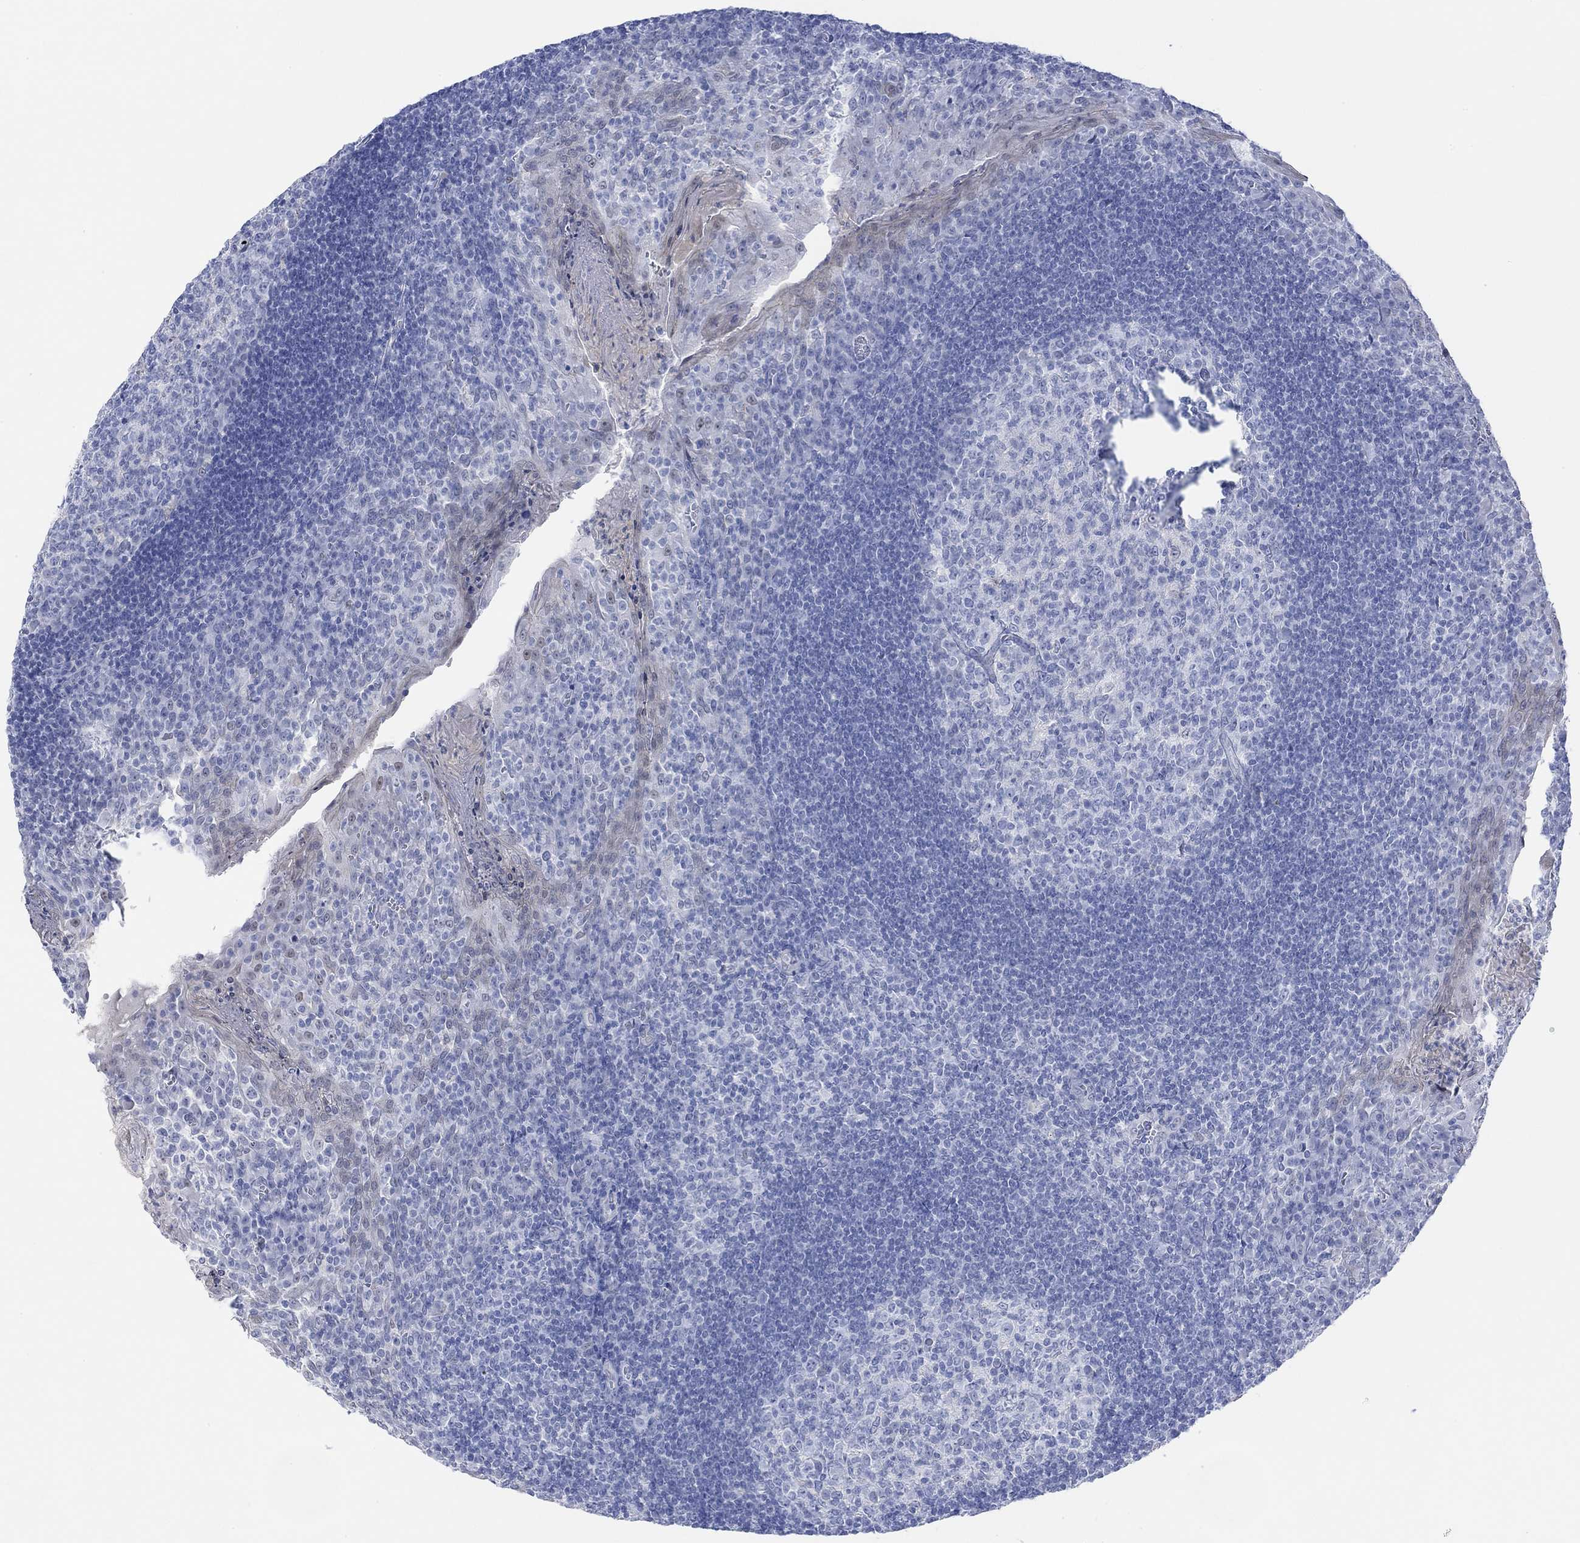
{"staining": {"intensity": "negative", "quantity": "none", "location": "none"}, "tissue": "tonsil", "cell_type": "Germinal center cells", "image_type": "normal", "snomed": [{"axis": "morphology", "description": "Normal tissue, NOS"}, {"axis": "topography", "description": "Tonsil"}], "caption": "IHC of normal tonsil exhibits no positivity in germinal center cells.", "gene": "AK8", "patient": {"sex": "female", "age": 12}}